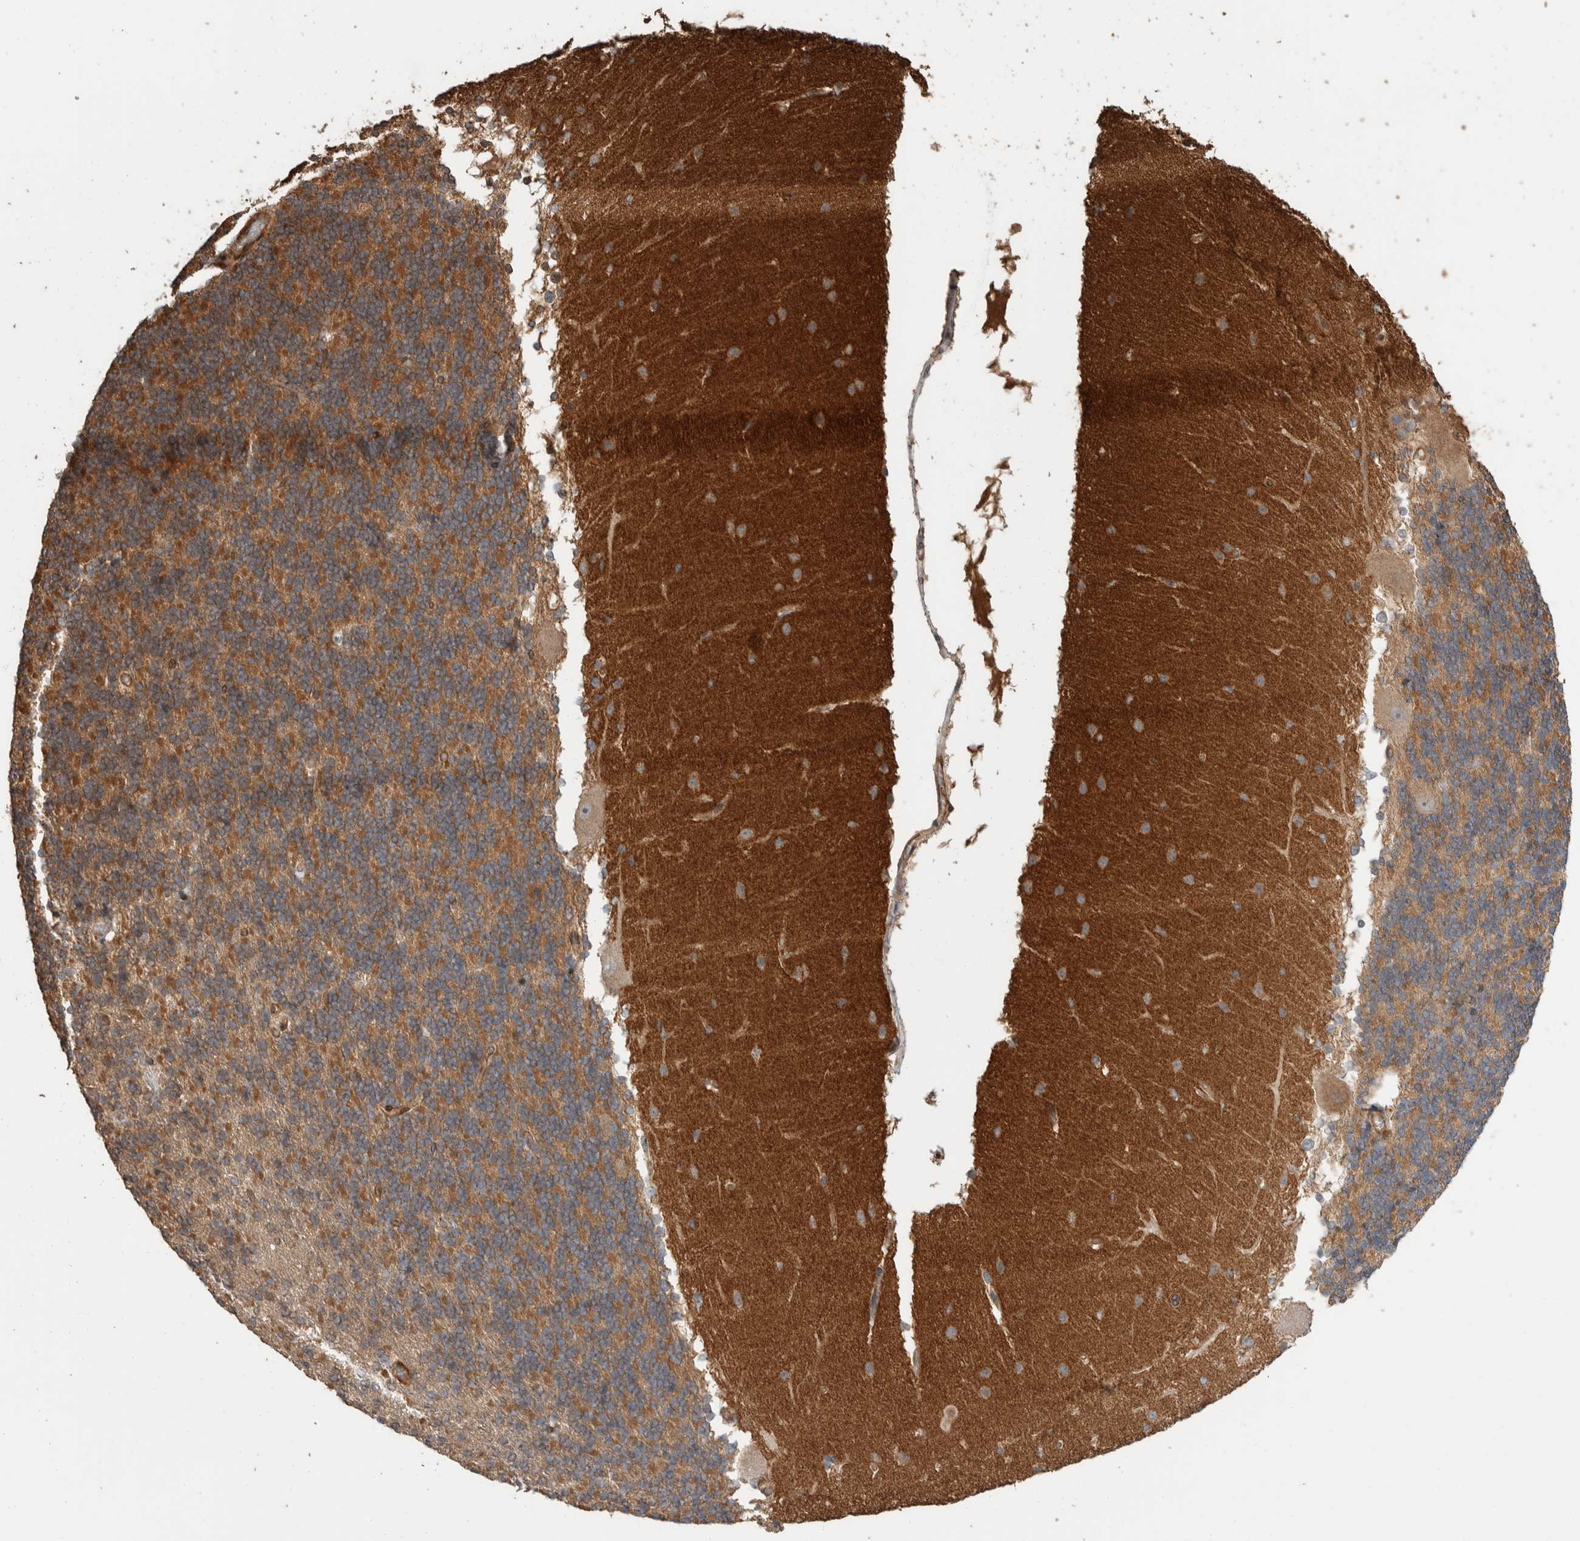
{"staining": {"intensity": "moderate", "quantity": ">75%", "location": "cytoplasmic/membranous"}, "tissue": "cerebellum", "cell_type": "Cells in granular layer", "image_type": "normal", "snomed": [{"axis": "morphology", "description": "Normal tissue, NOS"}, {"axis": "topography", "description": "Cerebellum"}], "caption": "Protein expression analysis of normal human cerebellum reveals moderate cytoplasmic/membranous positivity in about >75% of cells in granular layer. Using DAB (brown) and hematoxylin (blue) stains, captured at high magnification using brightfield microscopy.", "gene": "ERC1", "patient": {"sex": "female", "age": 19}}